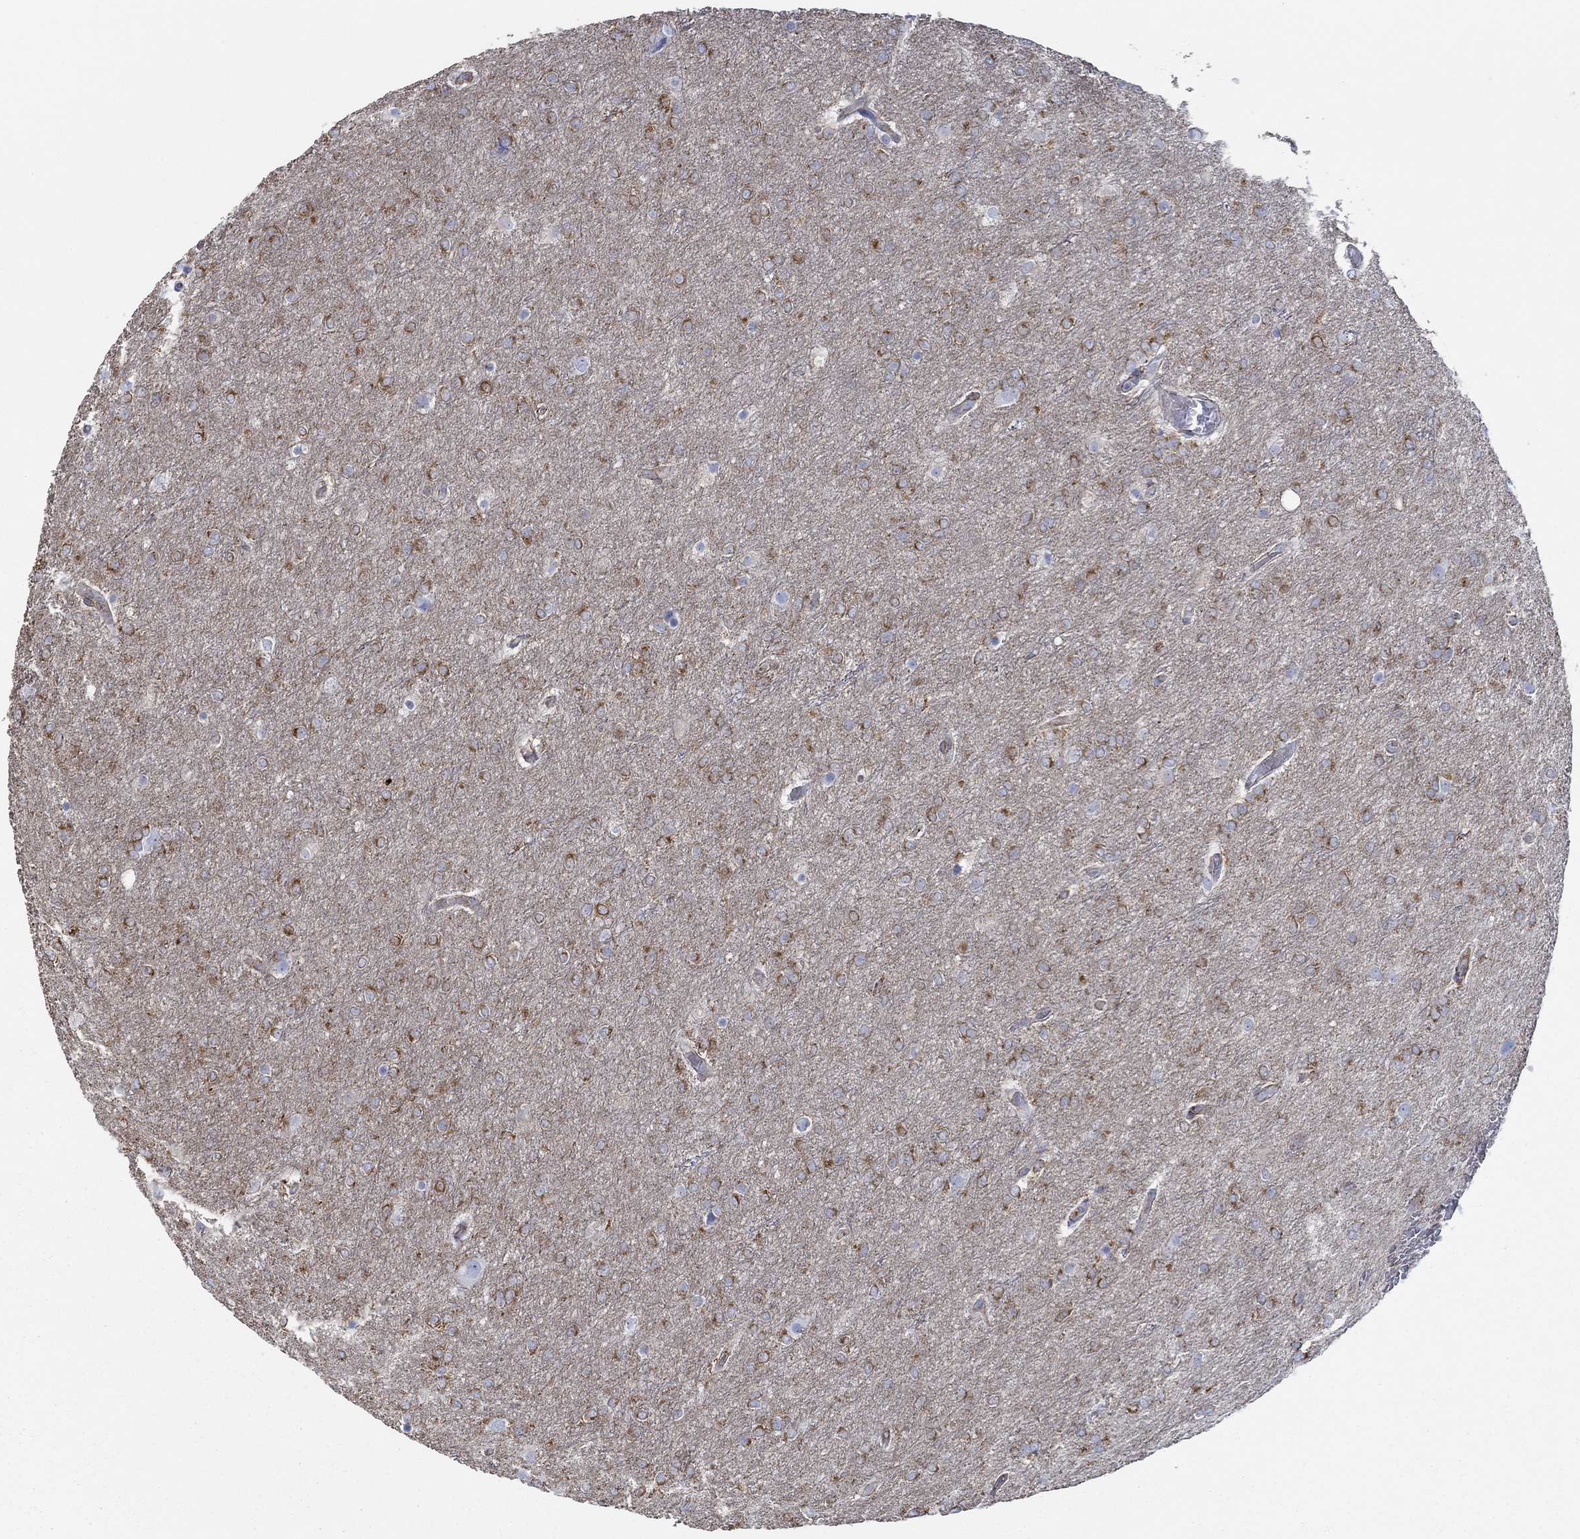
{"staining": {"intensity": "strong", "quantity": "25%-75%", "location": "cytoplasmic/membranous"}, "tissue": "glioma", "cell_type": "Tumor cells", "image_type": "cancer", "snomed": [{"axis": "morphology", "description": "Glioma, malignant, High grade"}, {"axis": "topography", "description": "Brain"}], "caption": "The immunohistochemical stain shows strong cytoplasmic/membranous staining in tumor cells of malignant glioma (high-grade) tissue.", "gene": "STC2", "patient": {"sex": "female", "age": 61}}